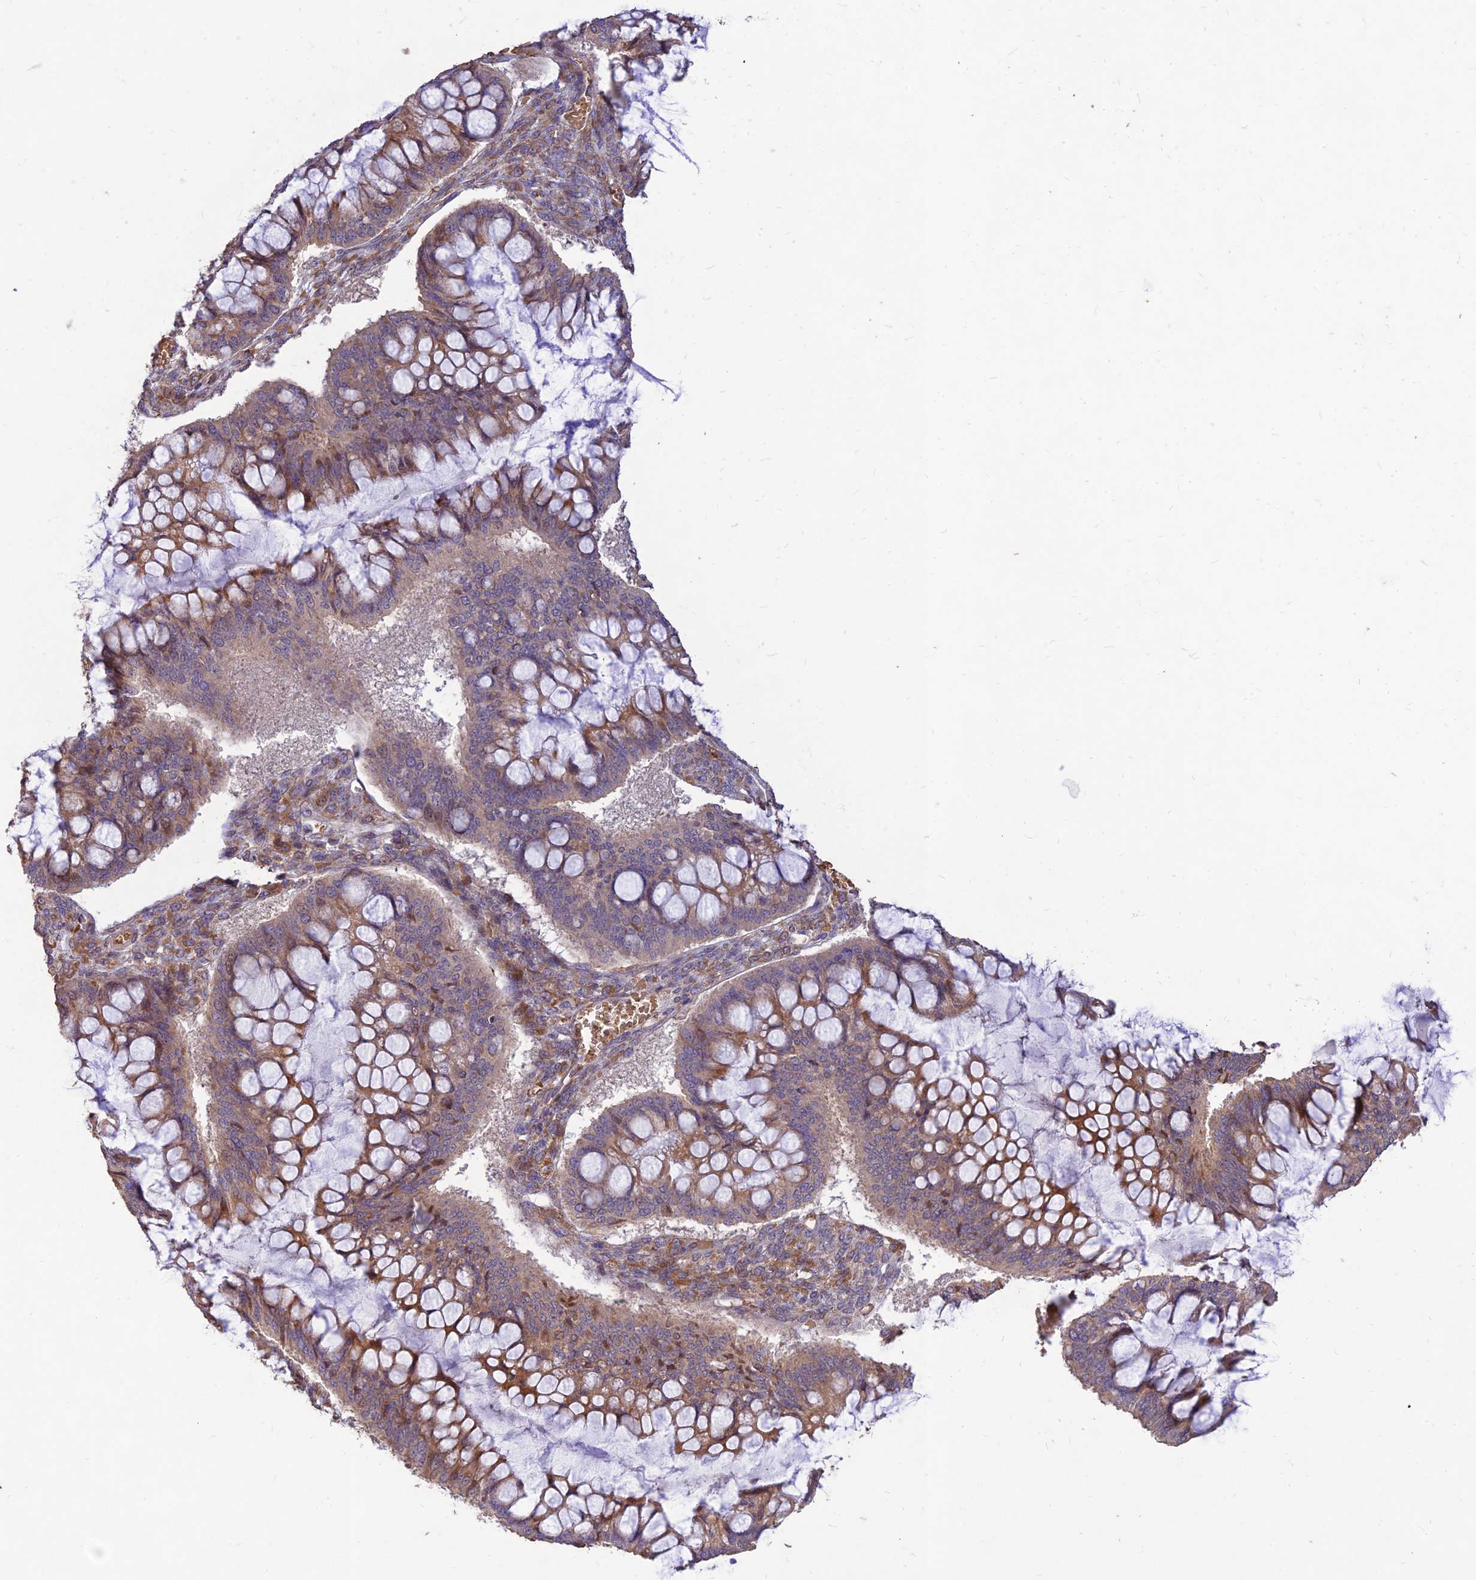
{"staining": {"intensity": "weak", "quantity": ">75%", "location": "cytoplasmic/membranous"}, "tissue": "ovarian cancer", "cell_type": "Tumor cells", "image_type": "cancer", "snomed": [{"axis": "morphology", "description": "Cystadenocarcinoma, mucinous, NOS"}, {"axis": "topography", "description": "Ovary"}], "caption": "A histopathology image showing weak cytoplasmic/membranous expression in approximately >75% of tumor cells in ovarian cancer, as visualized by brown immunohistochemical staining.", "gene": "PPP1R11", "patient": {"sex": "female", "age": 73}}